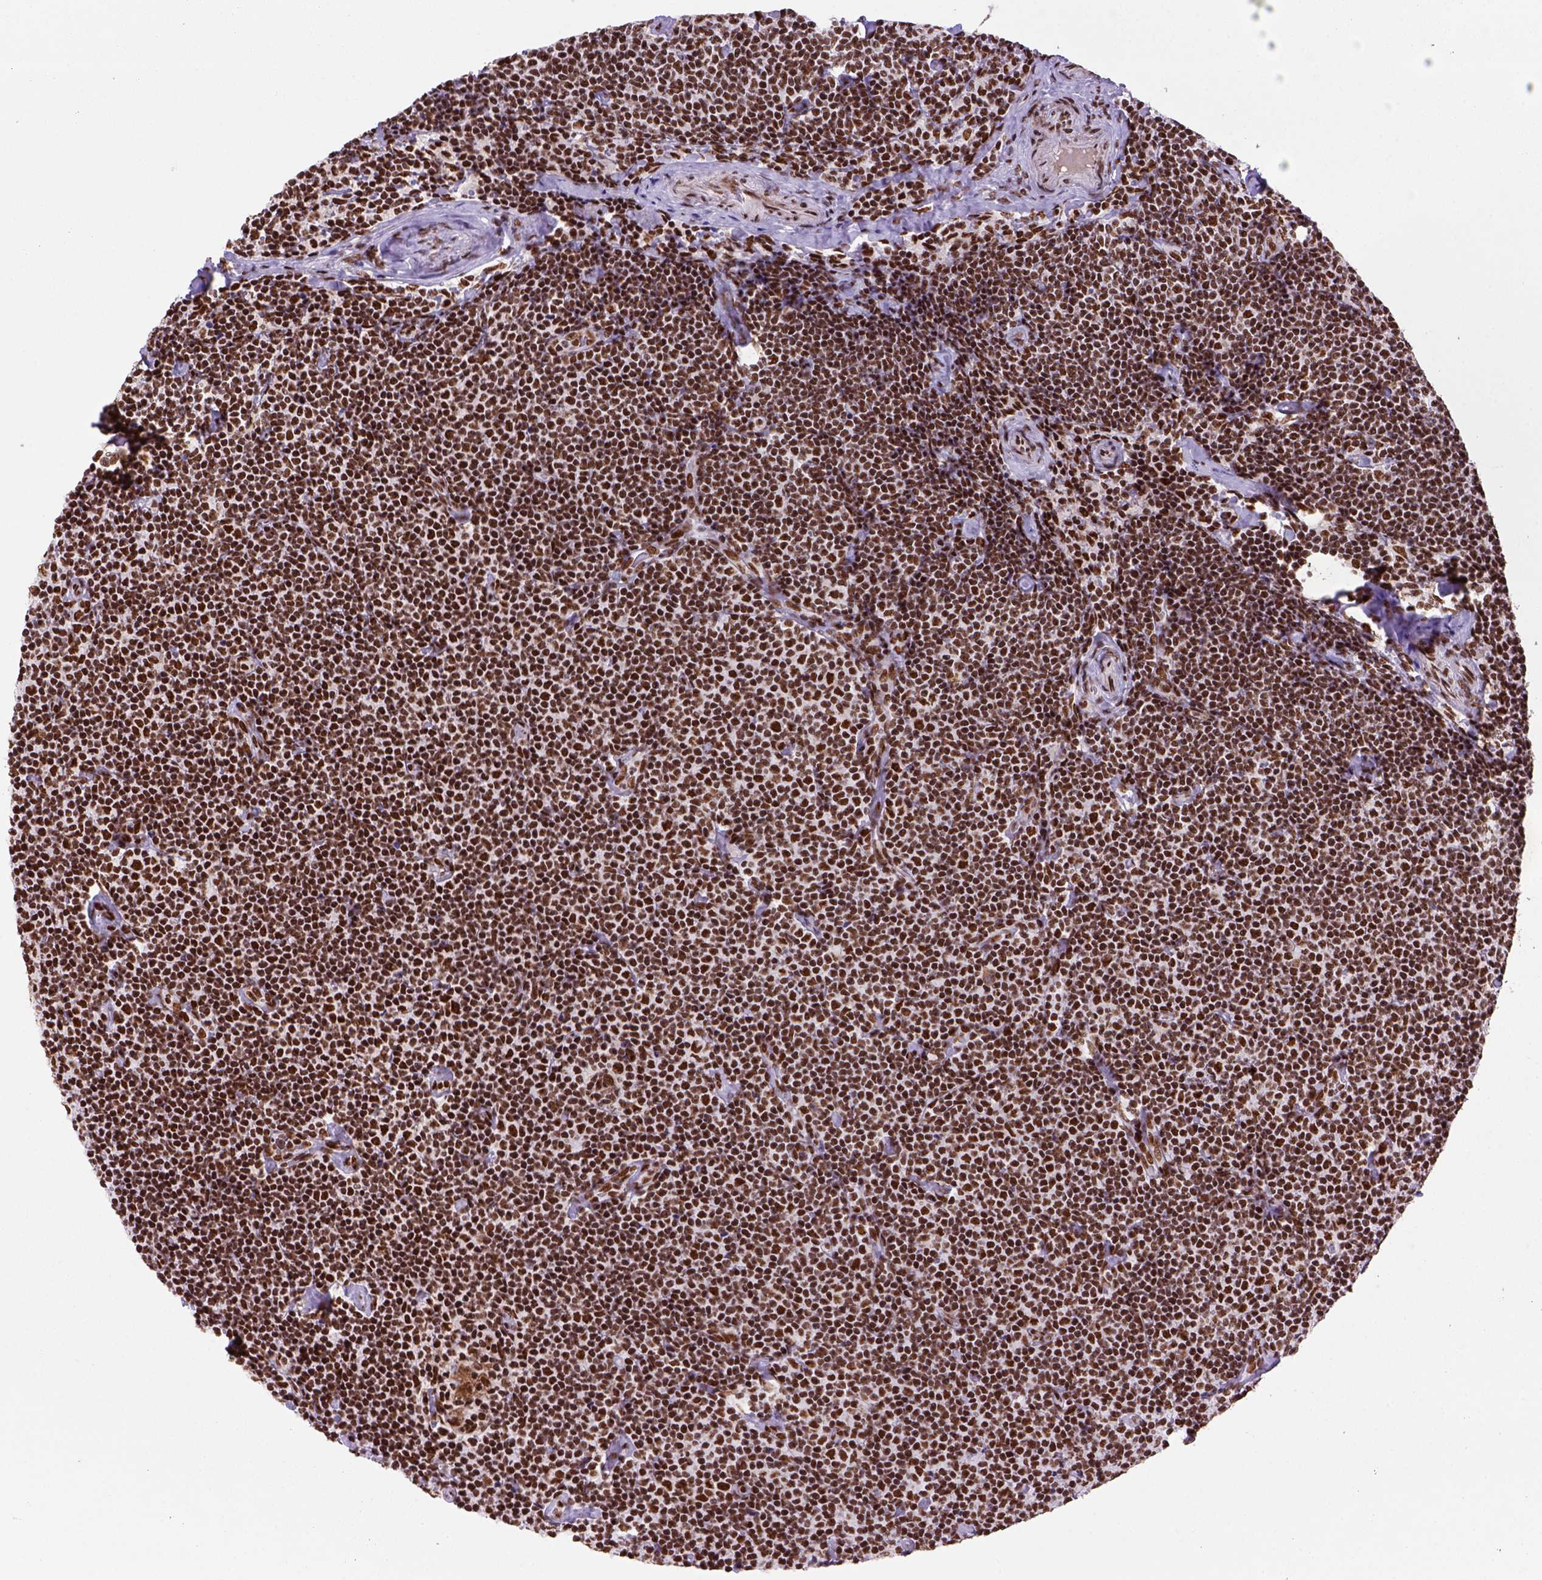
{"staining": {"intensity": "strong", "quantity": ">75%", "location": "nuclear"}, "tissue": "lymphoma", "cell_type": "Tumor cells", "image_type": "cancer", "snomed": [{"axis": "morphology", "description": "Malignant lymphoma, non-Hodgkin's type, Low grade"}, {"axis": "topography", "description": "Lymph node"}], "caption": "This image displays lymphoma stained with IHC to label a protein in brown. The nuclear of tumor cells show strong positivity for the protein. Nuclei are counter-stained blue.", "gene": "NSMCE2", "patient": {"sex": "male", "age": 81}}